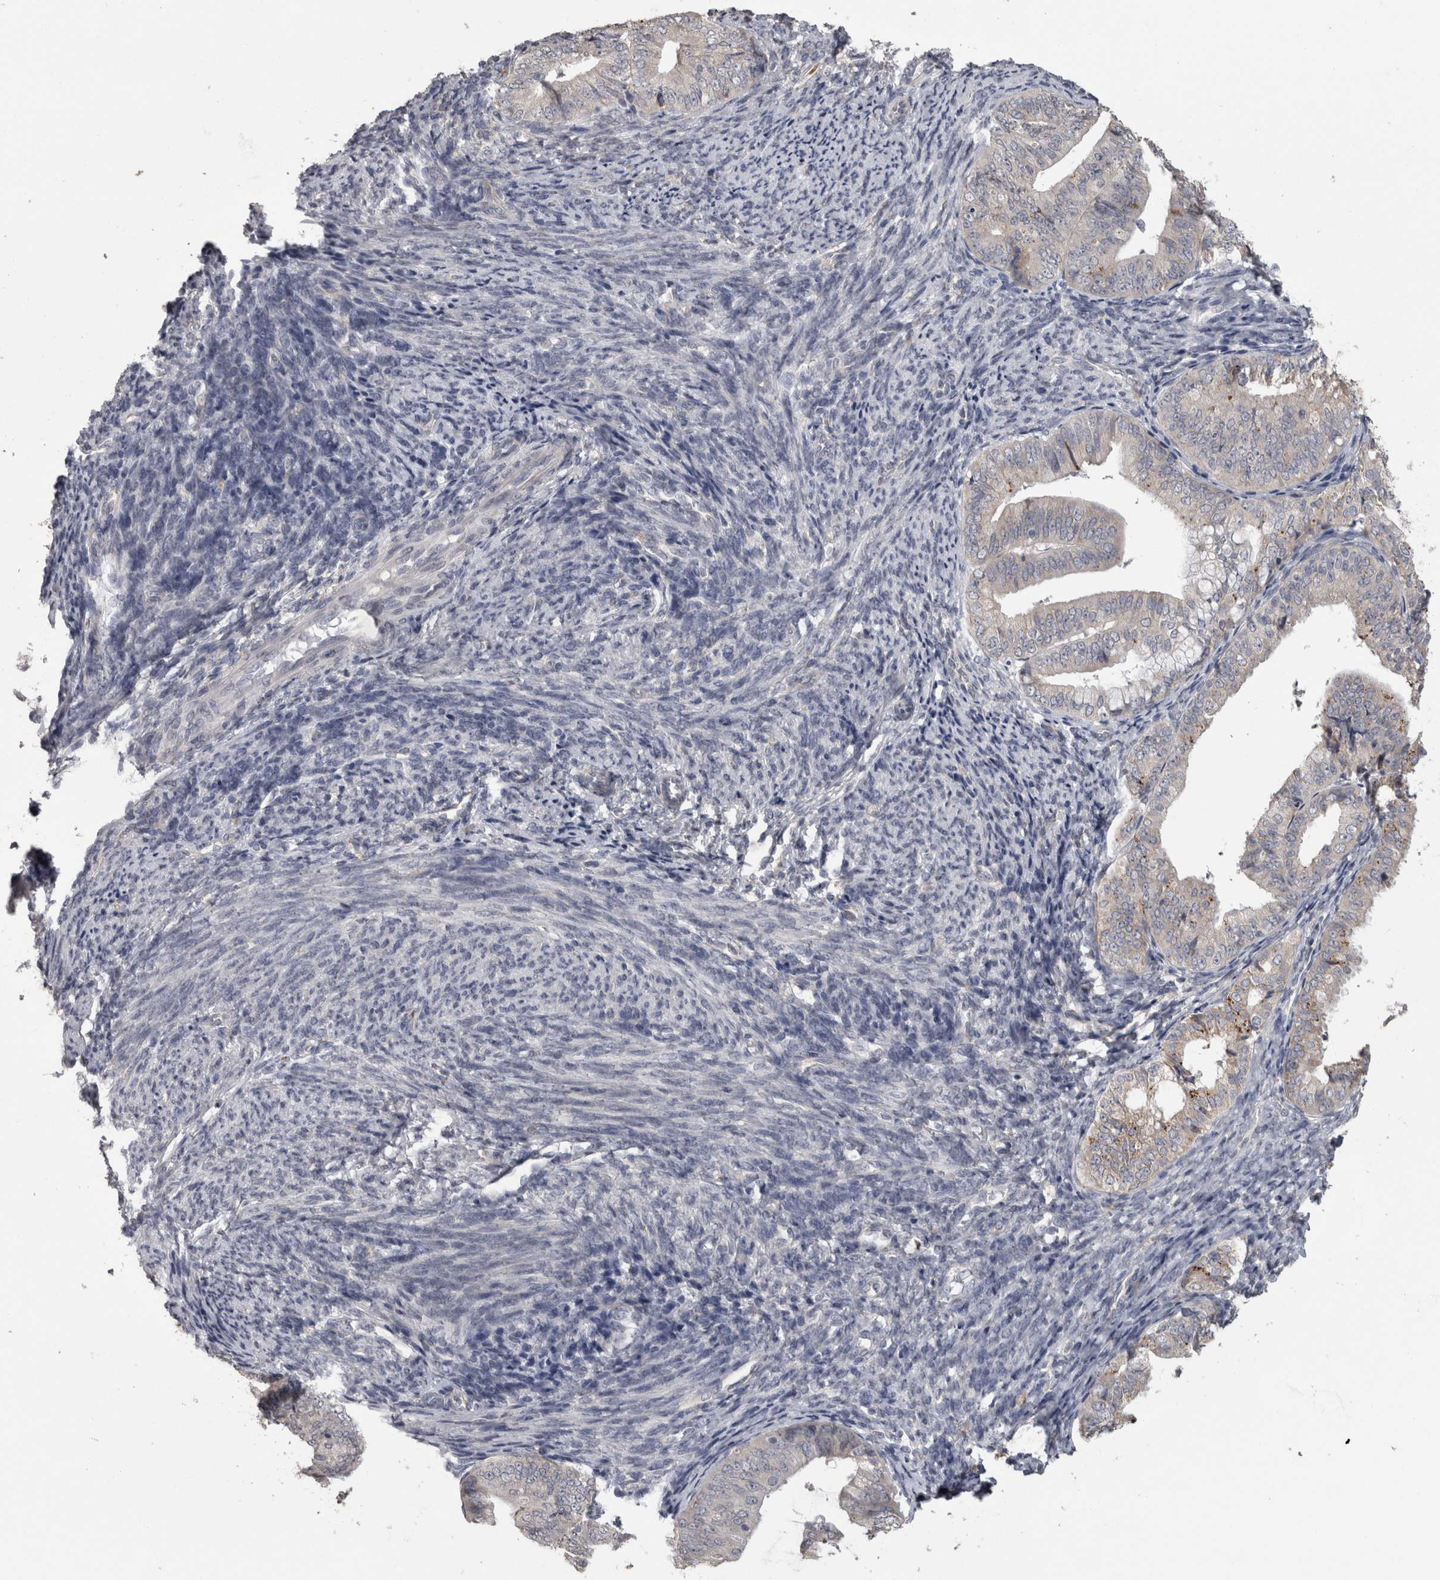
{"staining": {"intensity": "negative", "quantity": "none", "location": "none"}, "tissue": "endometrial cancer", "cell_type": "Tumor cells", "image_type": "cancer", "snomed": [{"axis": "morphology", "description": "Adenocarcinoma, NOS"}, {"axis": "topography", "description": "Endometrium"}], "caption": "Endometrial cancer (adenocarcinoma) was stained to show a protein in brown. There is no significant staining in tumor cells.", "gene": "RAB29", "patient": {"sex": "female", "age": 63}}